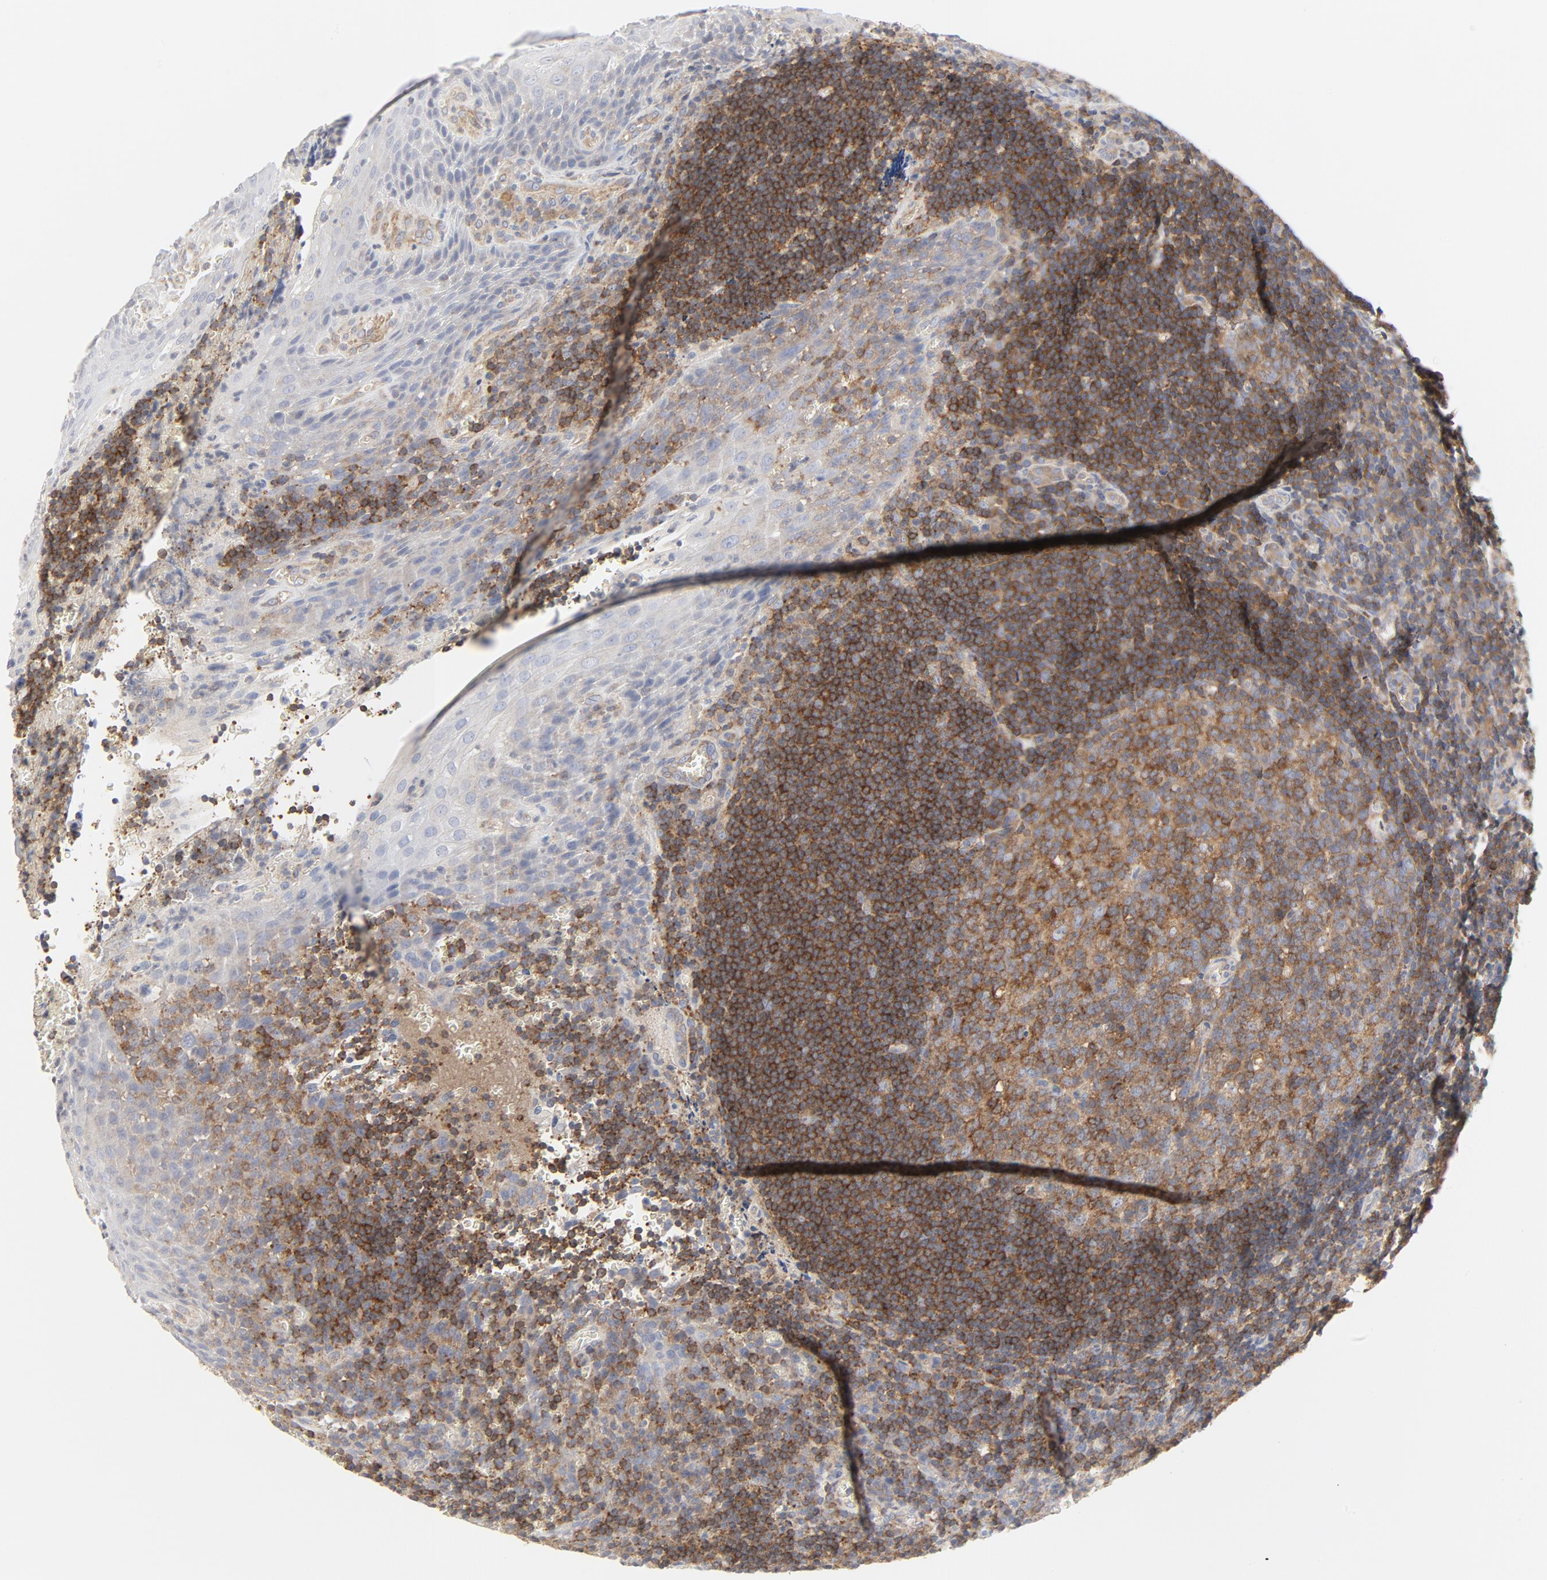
{"staining": {"intensity": "moderate", "quantity": ">75%", "location": "cytoplasmic/membranous"}, "tissue": "tonsil", "cell_type": "Germinal center cells", "image_type": "normal", "snomed": [{"axis": "morphology", "description": "Normal tissue, NOS"}, {"axis": "topography", "description": "Tonsil"}], "caption": "Immunohistochemical staining of benign human tonsil exhibits medium levels of moderate cytoplasmic/membranous positivity in approximately >75% of germinal center cells.", "gene": "RABEP1", "patient": {"sex": "male", "age": 20}}